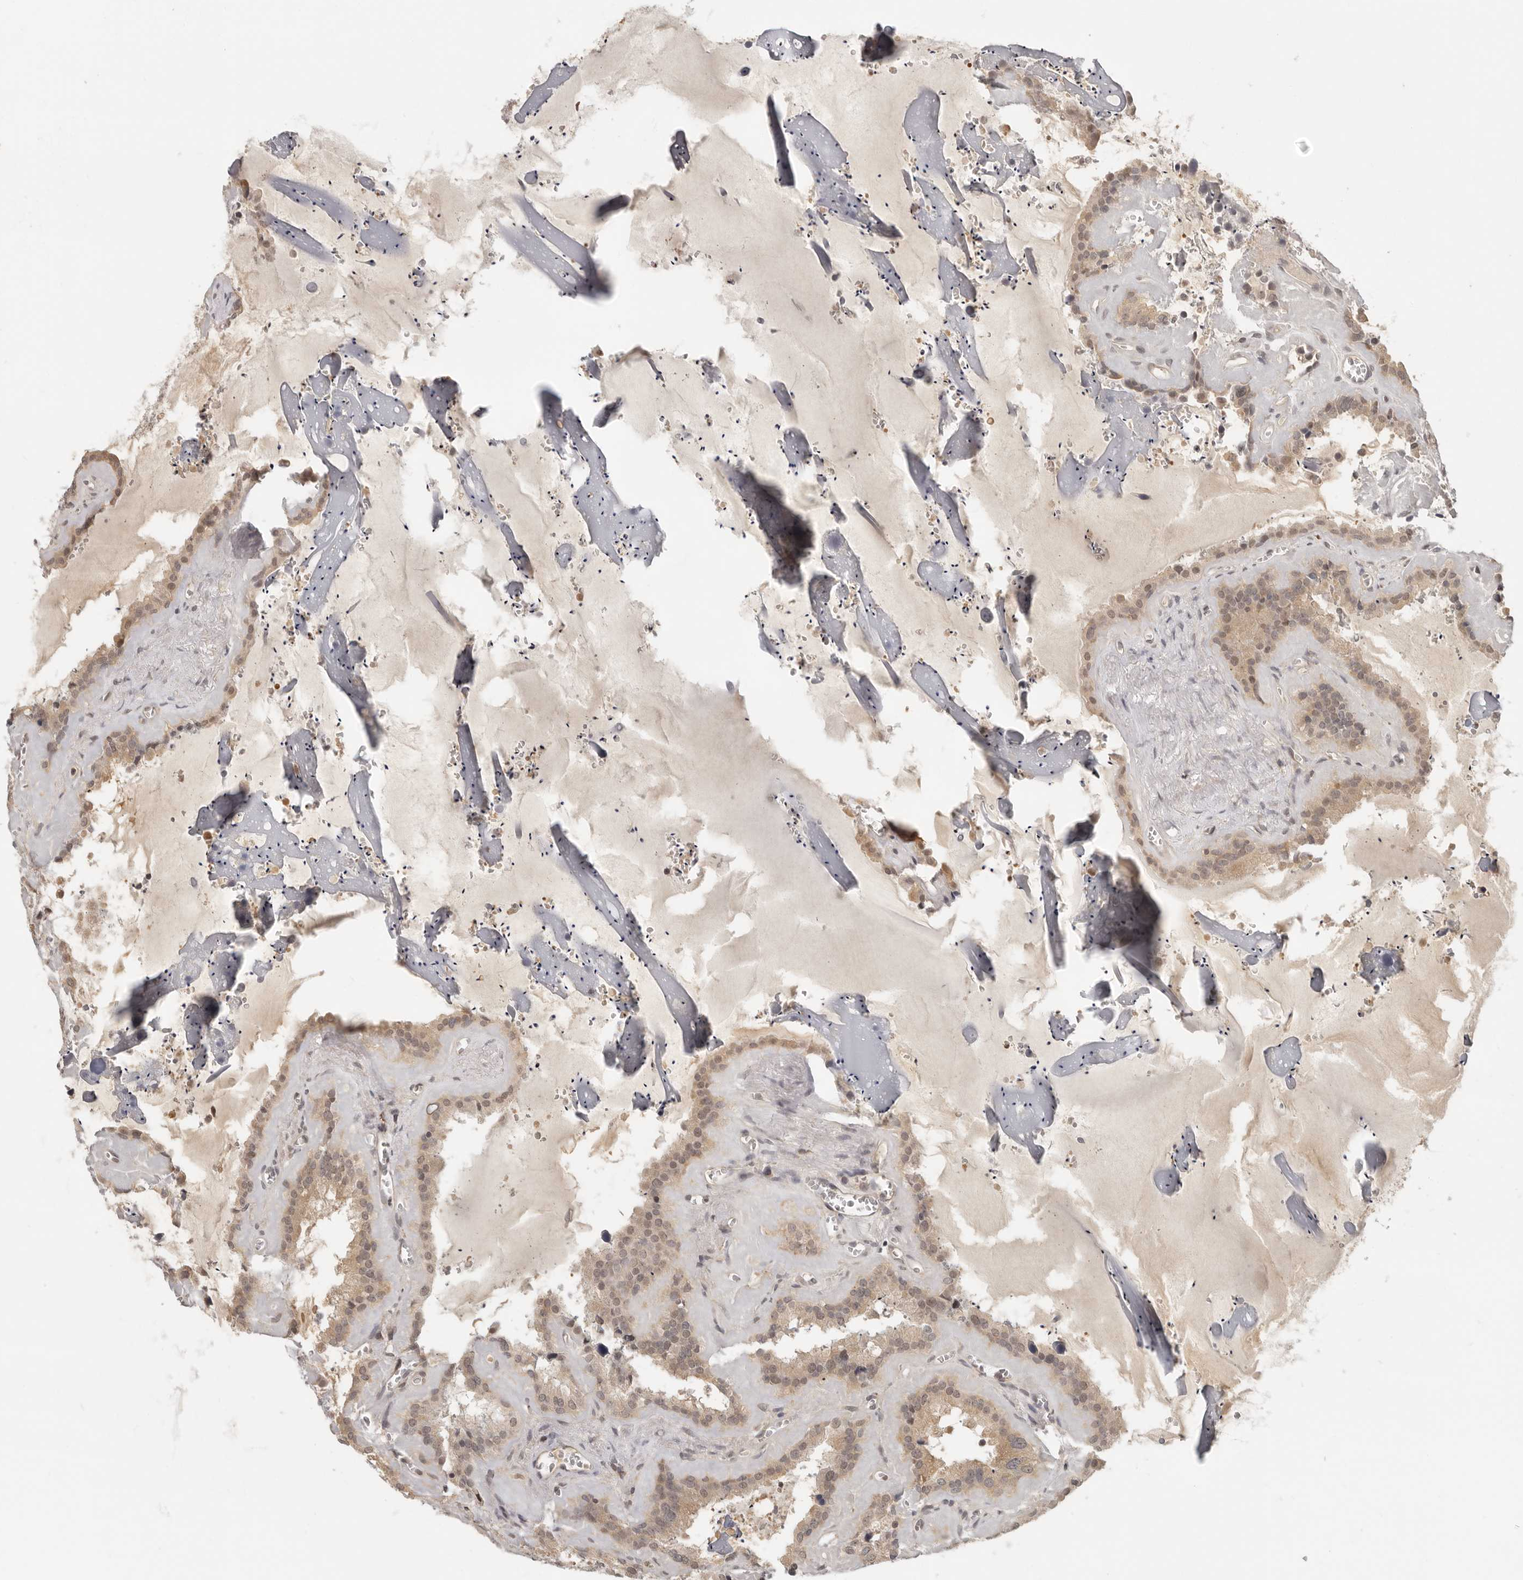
{"staining": {"intensity": "weak", "quantity": ">75%", "location": "cytoplasmic/membranous,nuclear"}, "tissue": "seminal vesicle", "cell_type": "Glandular cells", "image_type": "normal", "snomed": [{"axis": "morphology", "description": "Normal tissue, NOS"}, {"axis": "topography", "description": "Prostate"}, {"axis": "topography", "description": "Seminal veicle"}], "caption": "Seminal vesicle stained with a brown dye shows weak cytoplasmic/membranous,nuclear positive staining in approximately >75% of glandular cells.", "gene": "PSMA5", "patient": {"sex": "male", "age": 59}}